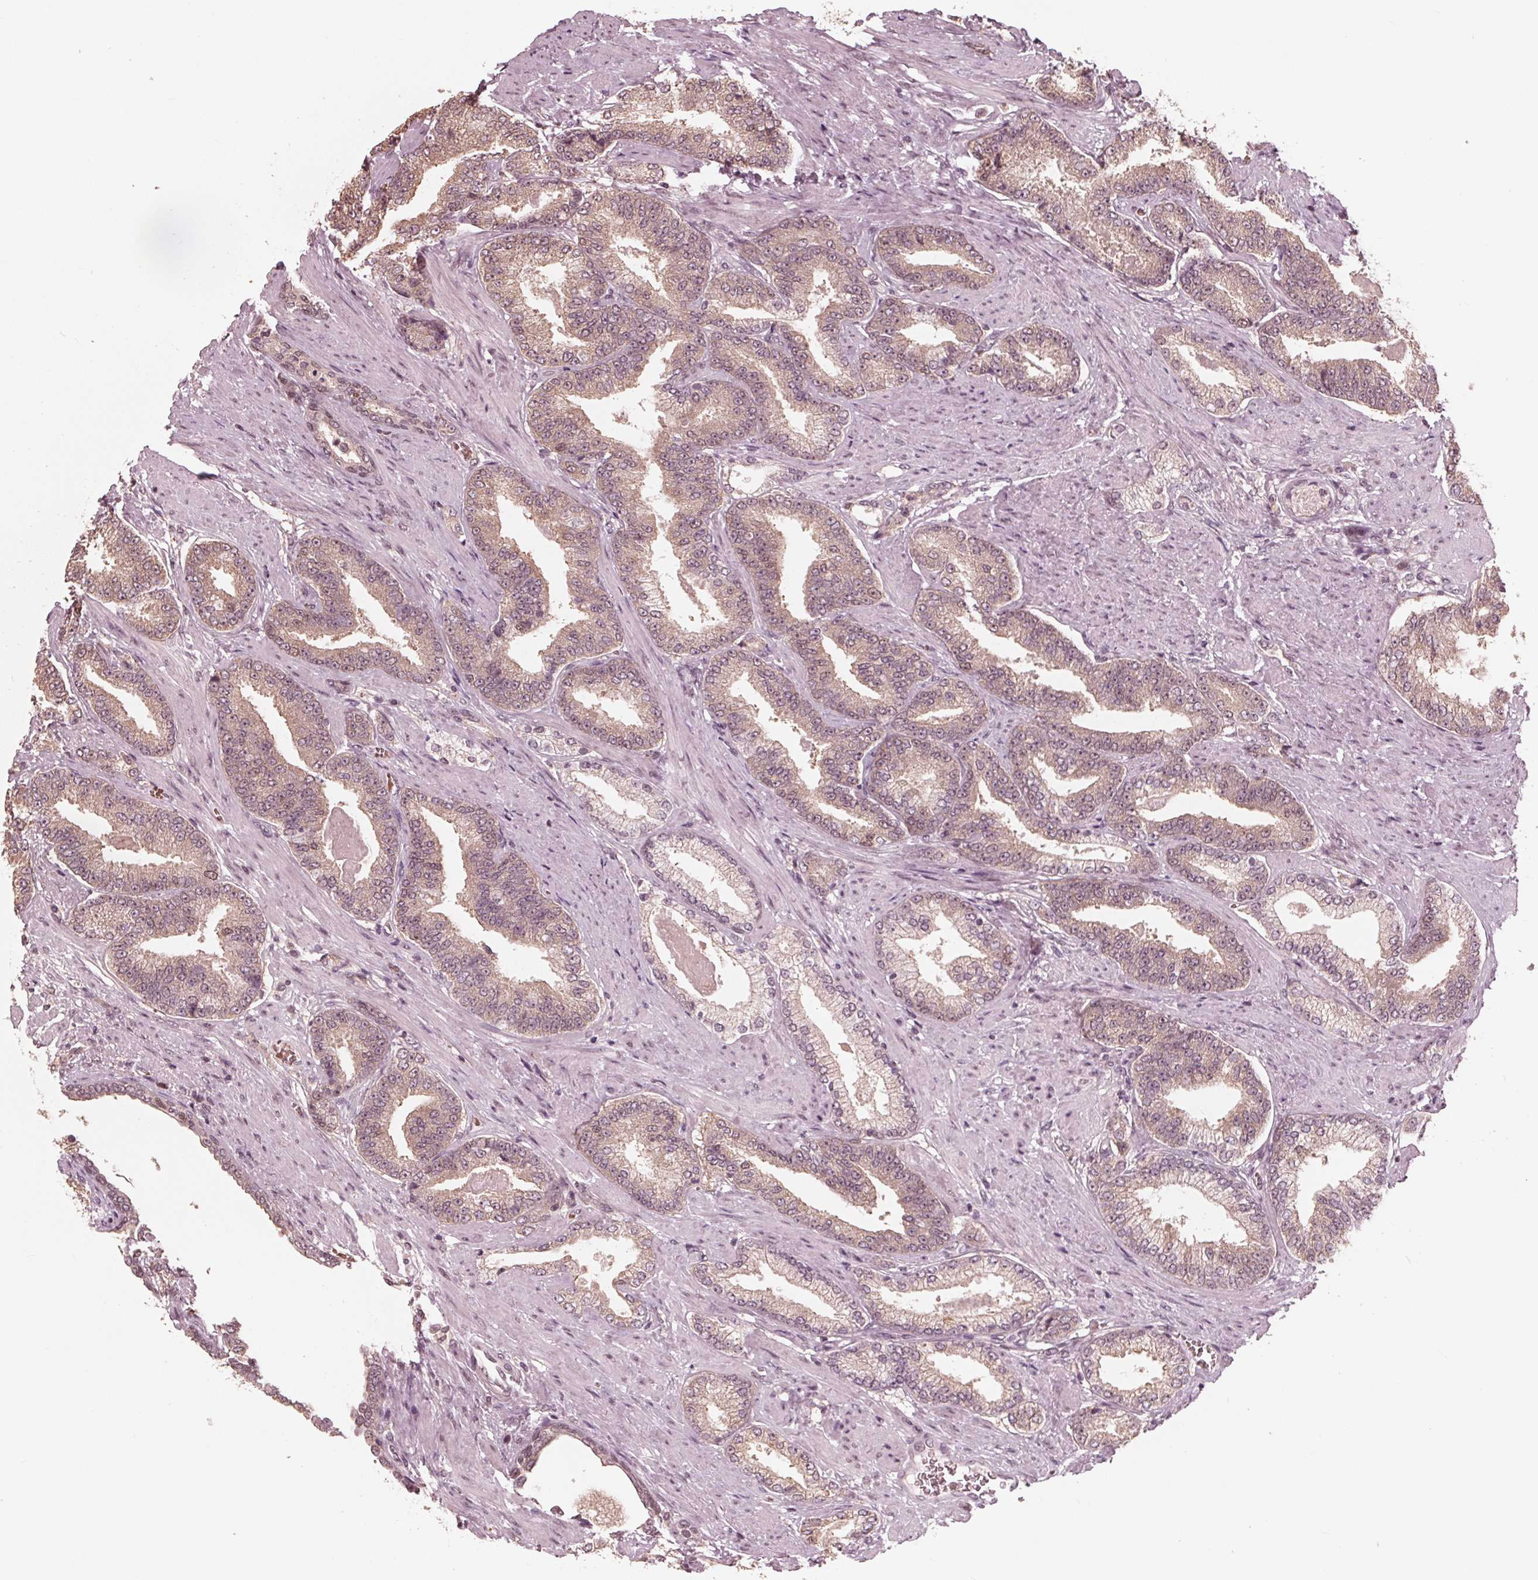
{"staining": {"intensity": "weak", "quantity": ">75%", "location": "cytoplasmic/membranous,nuclear"}, "tissue": "prostate cancer", "cell_type": "Tumor cells", "image_type": "cancer", "snomed": [{"axis": "morphology", "description": "Adenocarcinoma, High grade"}, {"axis": "topography", "description": "Prostate and seminal vesicle, NOS"}], "caption": "Brown immunohistochemical staining in prostate cancer shows weak cytoplasmic/membranous and nuclear staining in about >75% of tumor cells.", "gene": "HIRIP3", "patient": {"sex": "male", "age": 61}}